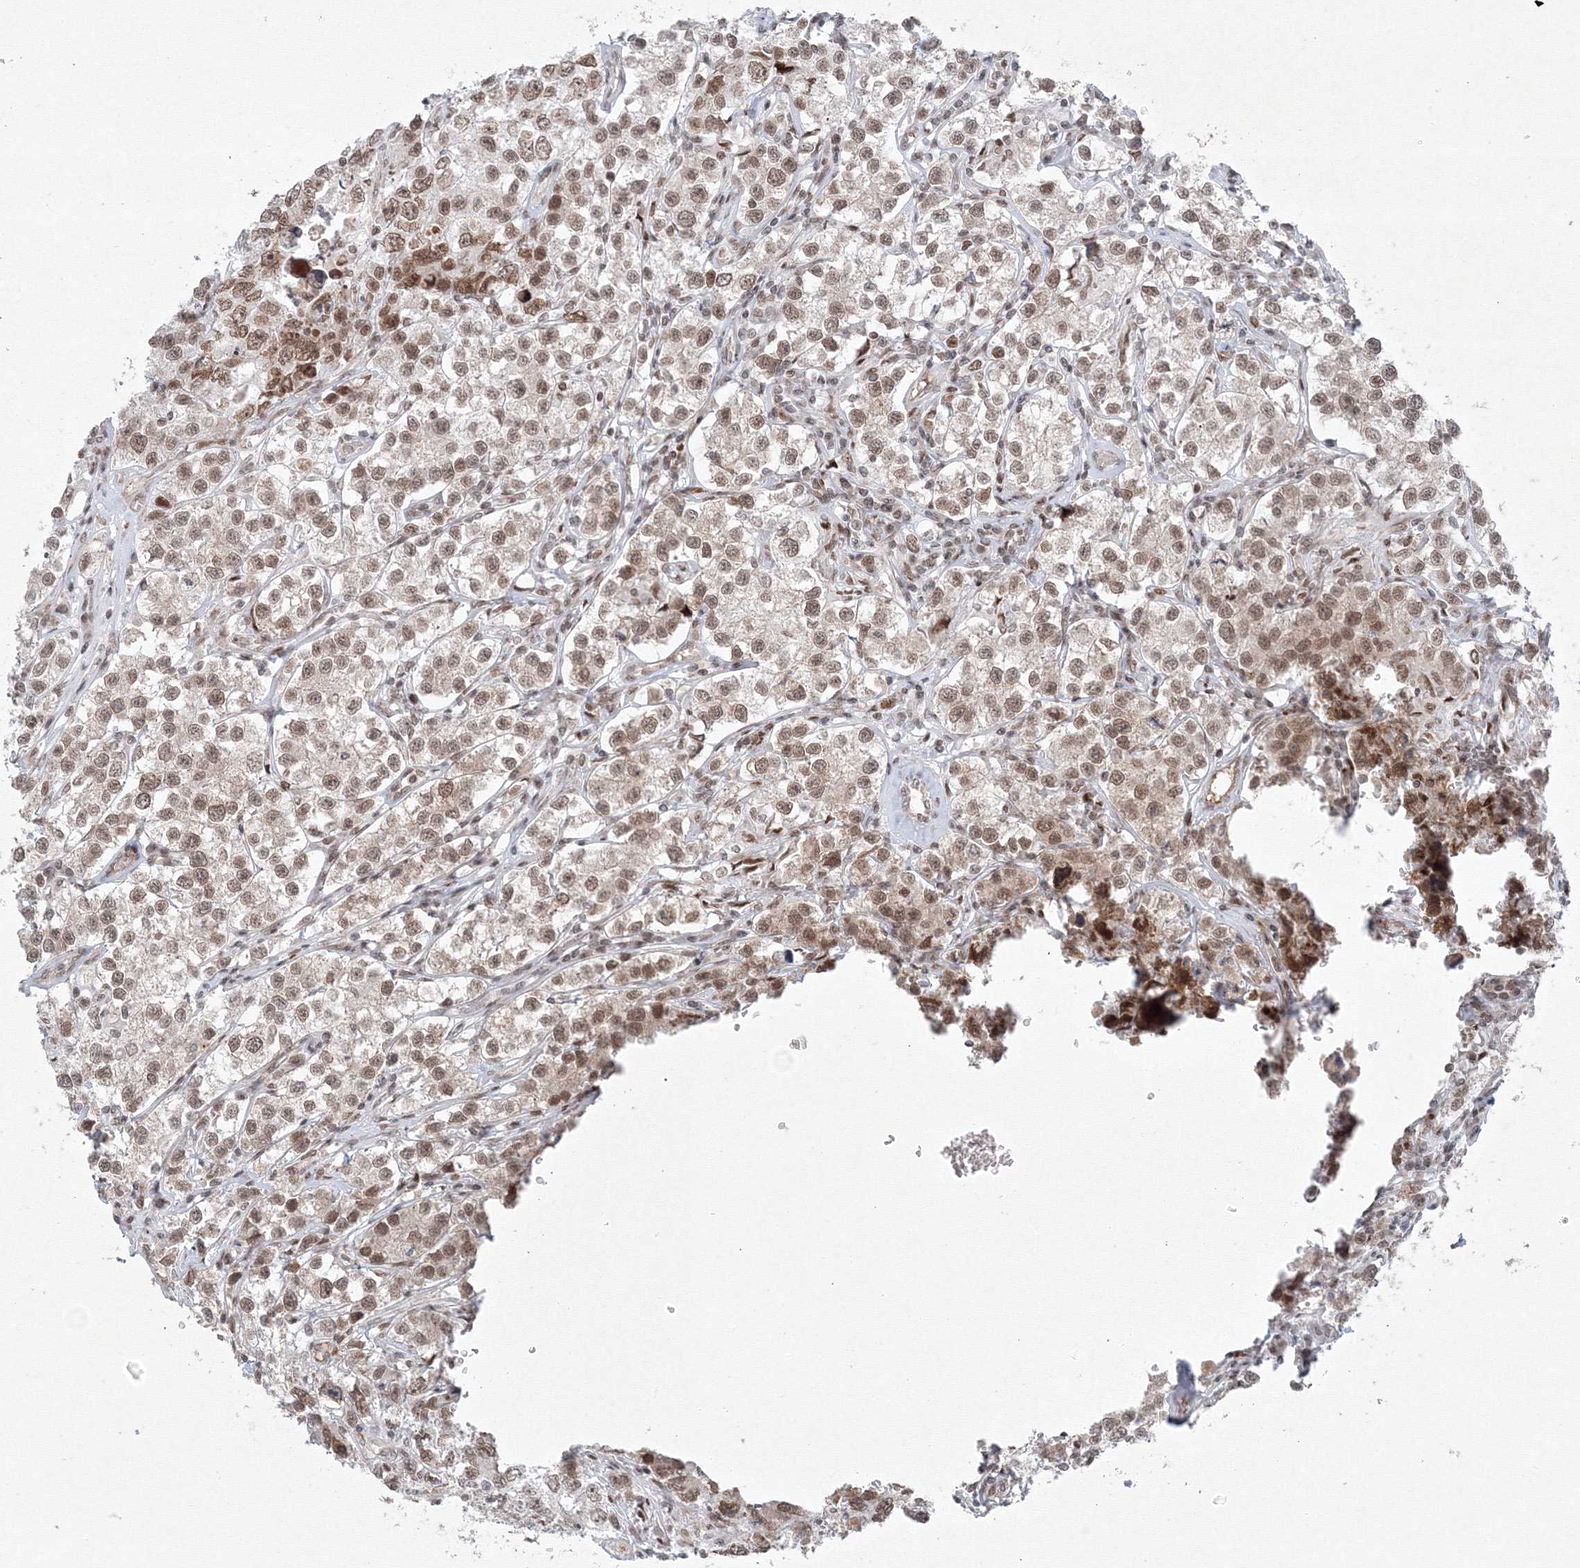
{"staining": {"intensity": "weak", "quantity": "25%-75%", "location": "cytoplasmic/membranous,nuclear"}, "tissue": "testis cancer", "cell_type": "Tumor cells", "image_type": "cancer", "snomed": [{"axis": "morphology", "description": "Seminoma, NOS"}, {"axis": "morphology", "description": "Carcinoma, Embryonal, NOS"}, {"axis": "topography", "description": "Testis"}], "caption": "Embryonal carcinoma (testis) tissue reveals weak cytoplasmic/membranous and nuclear staining in about 25%-75% of tumor cells, visualized by immunohistochemistry.", "gene": "KIF4A", "patient": {"sex": "male", "age": 43}}